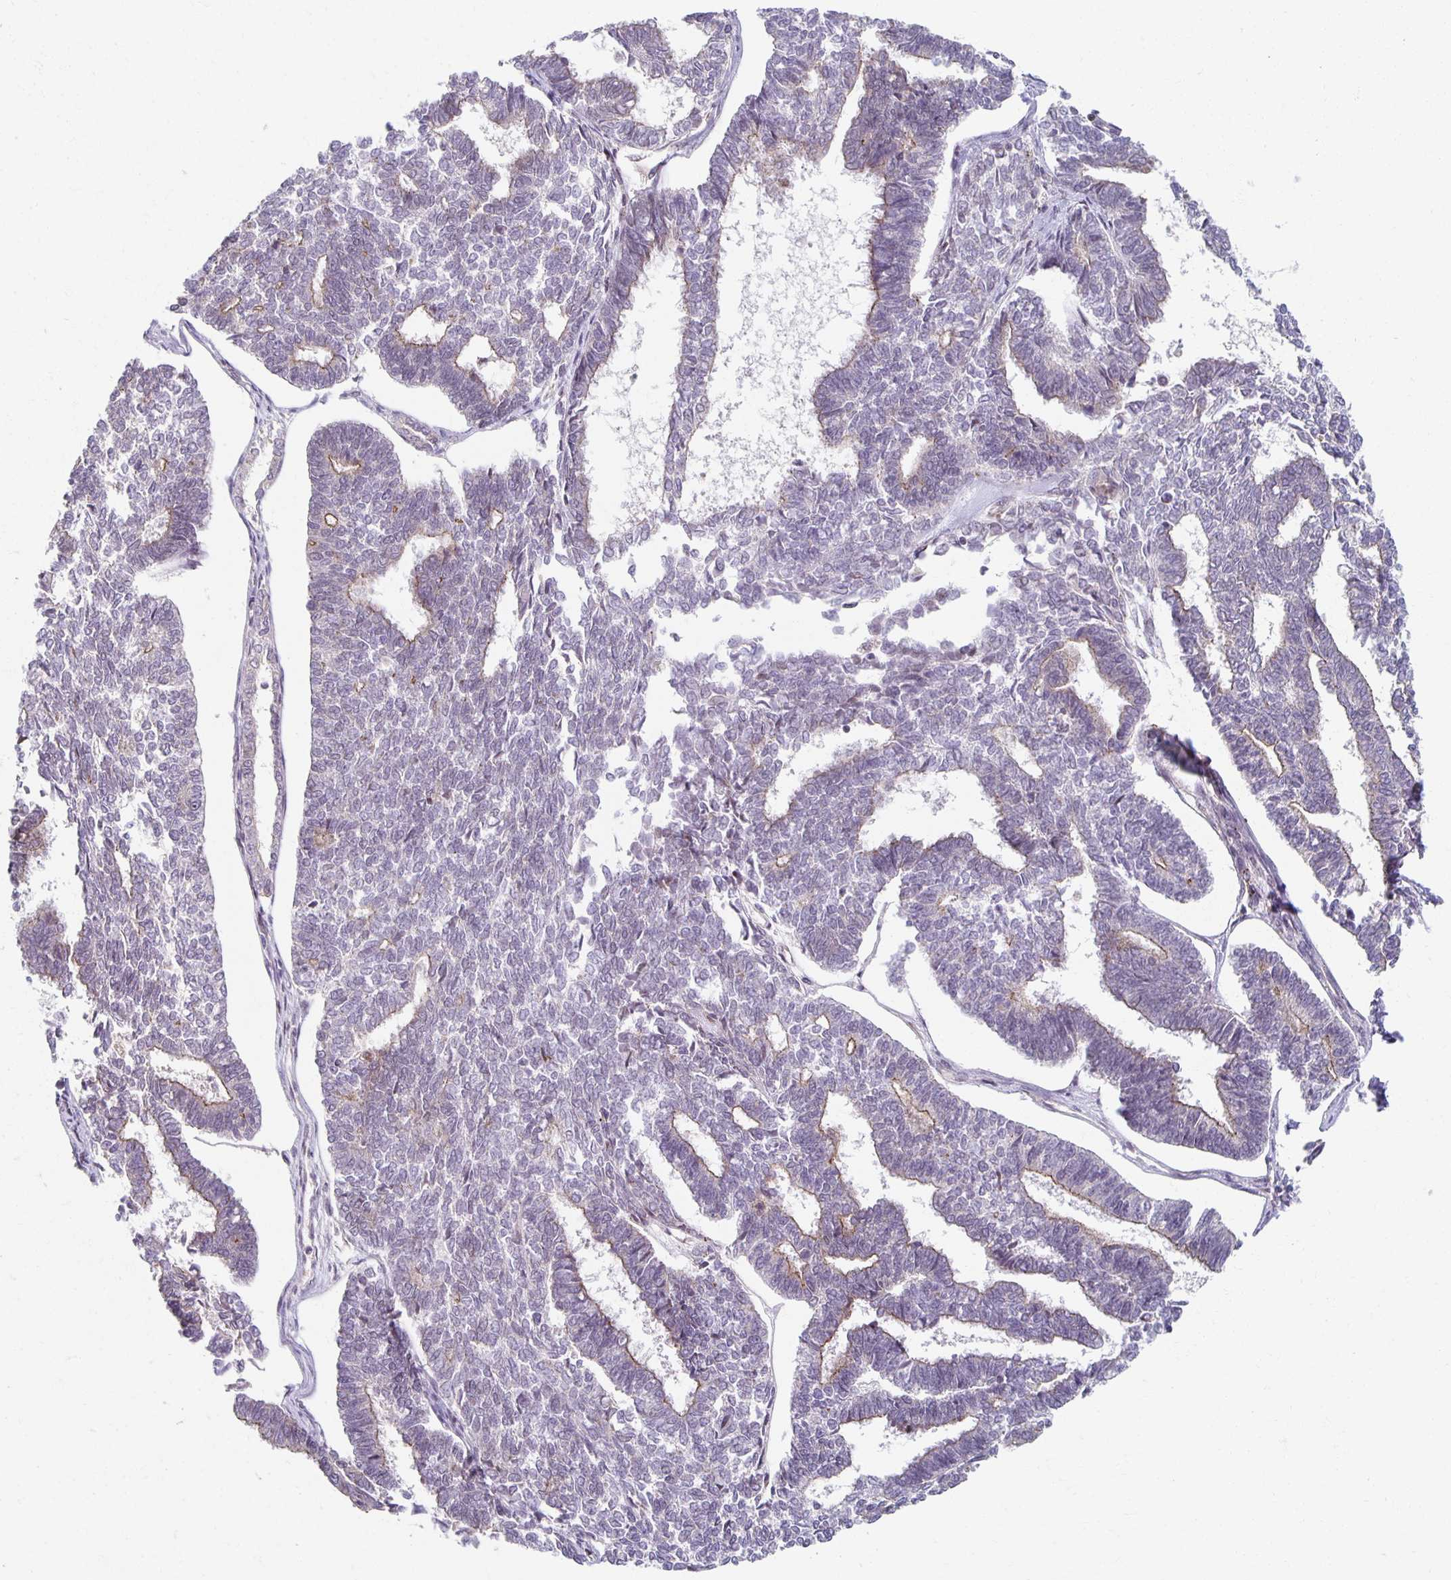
{"staining": {"intensity": "moderate", "quantity": "<25%", "location": "cytoplasmic/membranous"}, "tissue": "endometrial cancer", "cell_type": "Tumor cells", "image_type": "cancer", "snomed": [{"axis": "morphology", "description": "Adenocarcinoma, NOS"}, {"axis": "topography", "description": "Endometrium"}], "caption": "A brown stain shows moderate cytoplasmic/membranous expression of a protein in endometrial cancer (adenocarcinoma) tumor cells.", "gene": "HCFC1R1", "patient": {"sex": "female", "age": 70}}